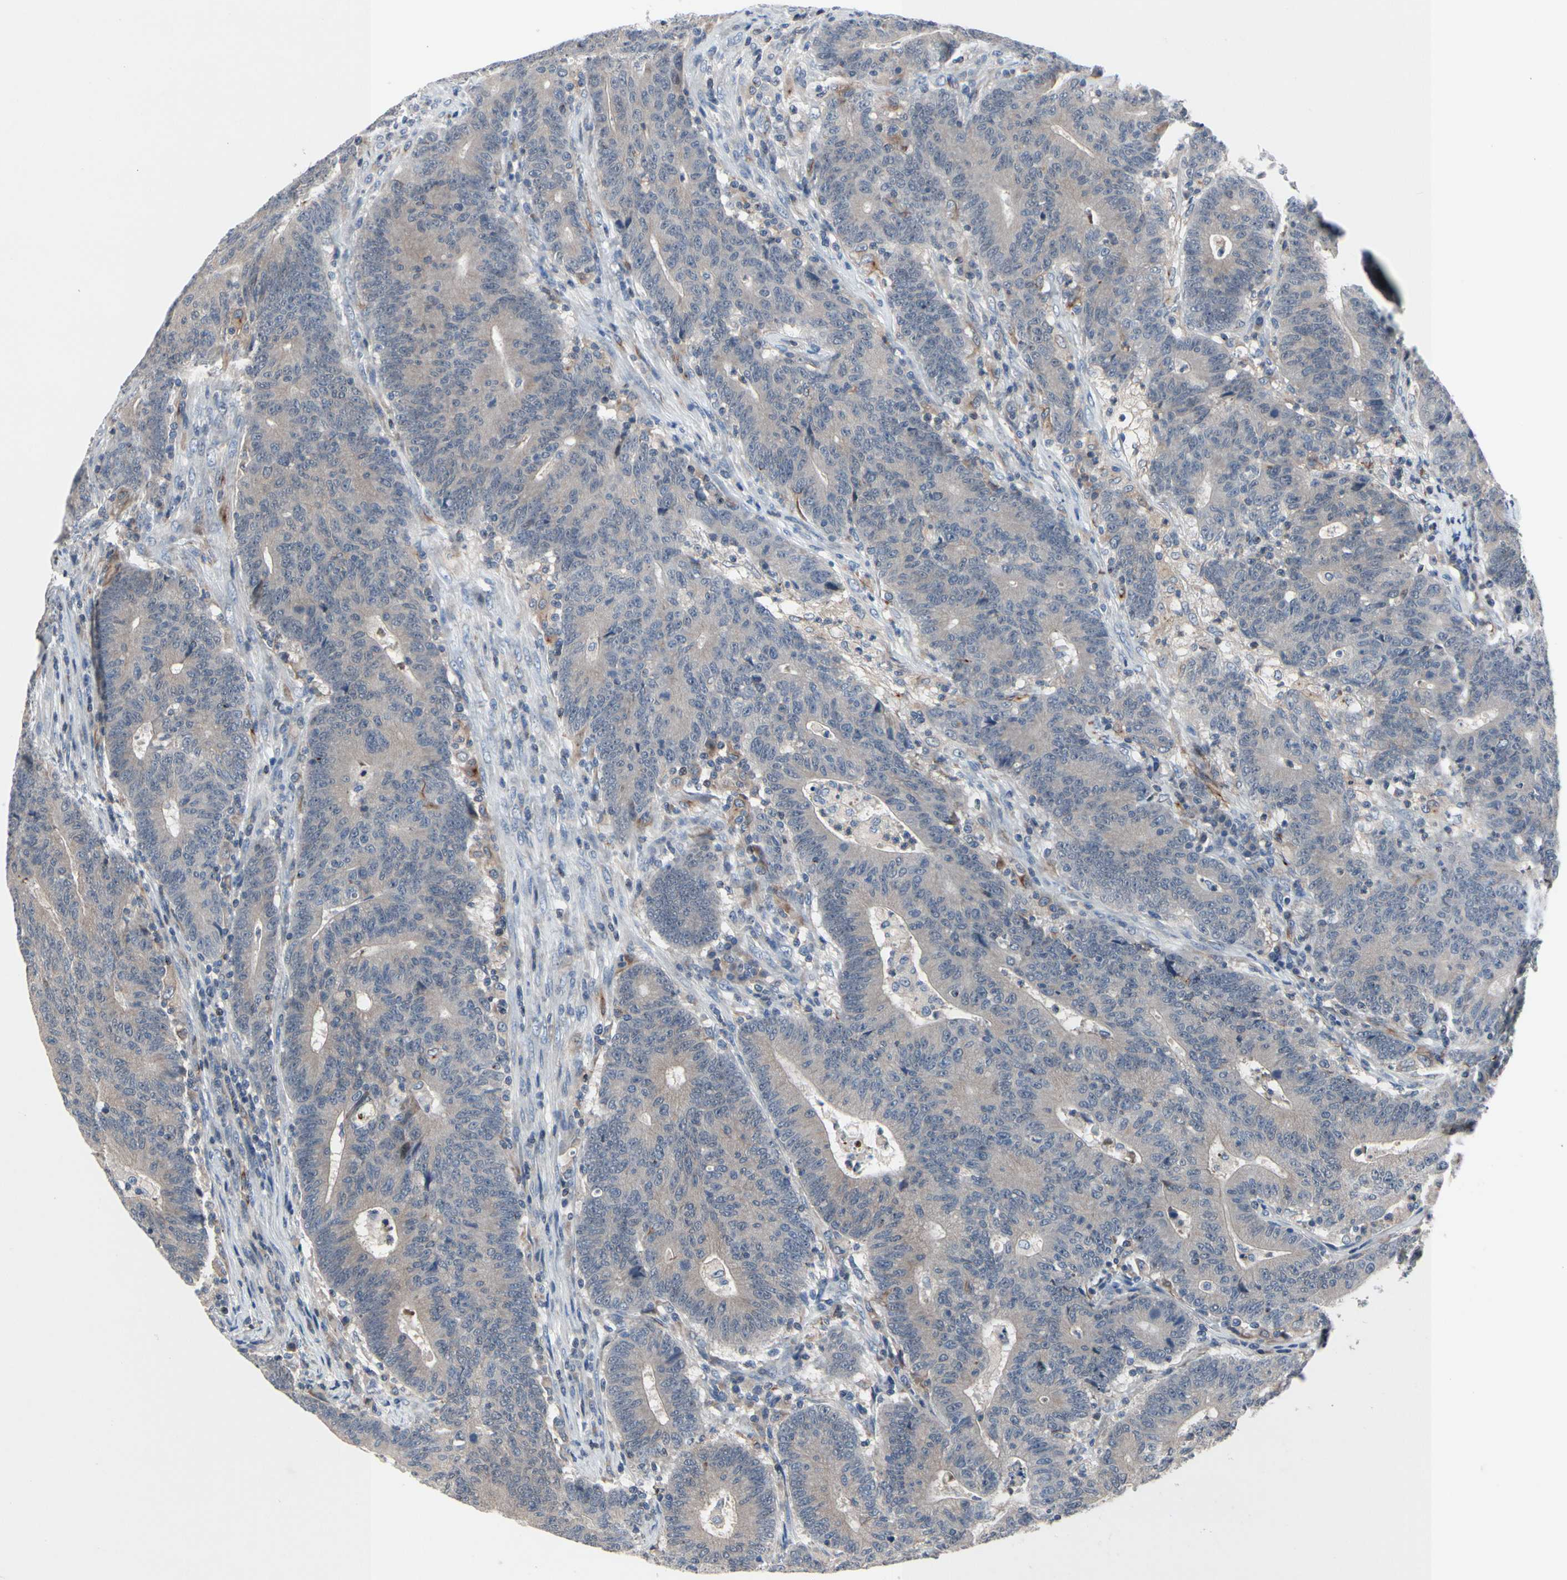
{"staining": {"intensity": "weak", "quantity": "25%-75%", "location": "cytoplasmic/membranous"}, "tissue": "colorectal cancer", "cell_type": "Tumor cells", "image_type": "cancer", "snomed": [{"axis": "morphology", "description": "Normal tissue, NOS"}, {"axis": "morphology", "description": "Adenocarcinoma, NOS"}, {"axis": "topography", "description": "Colon"}], "caption": "Brown immunohistochemical staining in colorectal cancer (adenocarcinoma) demonstrates weak cytoplasmic/membranous expression in approximately 25%-75% of tumor cells.", "gene": "MUTYH", "patient": {"sex": "female", "age": 75}}